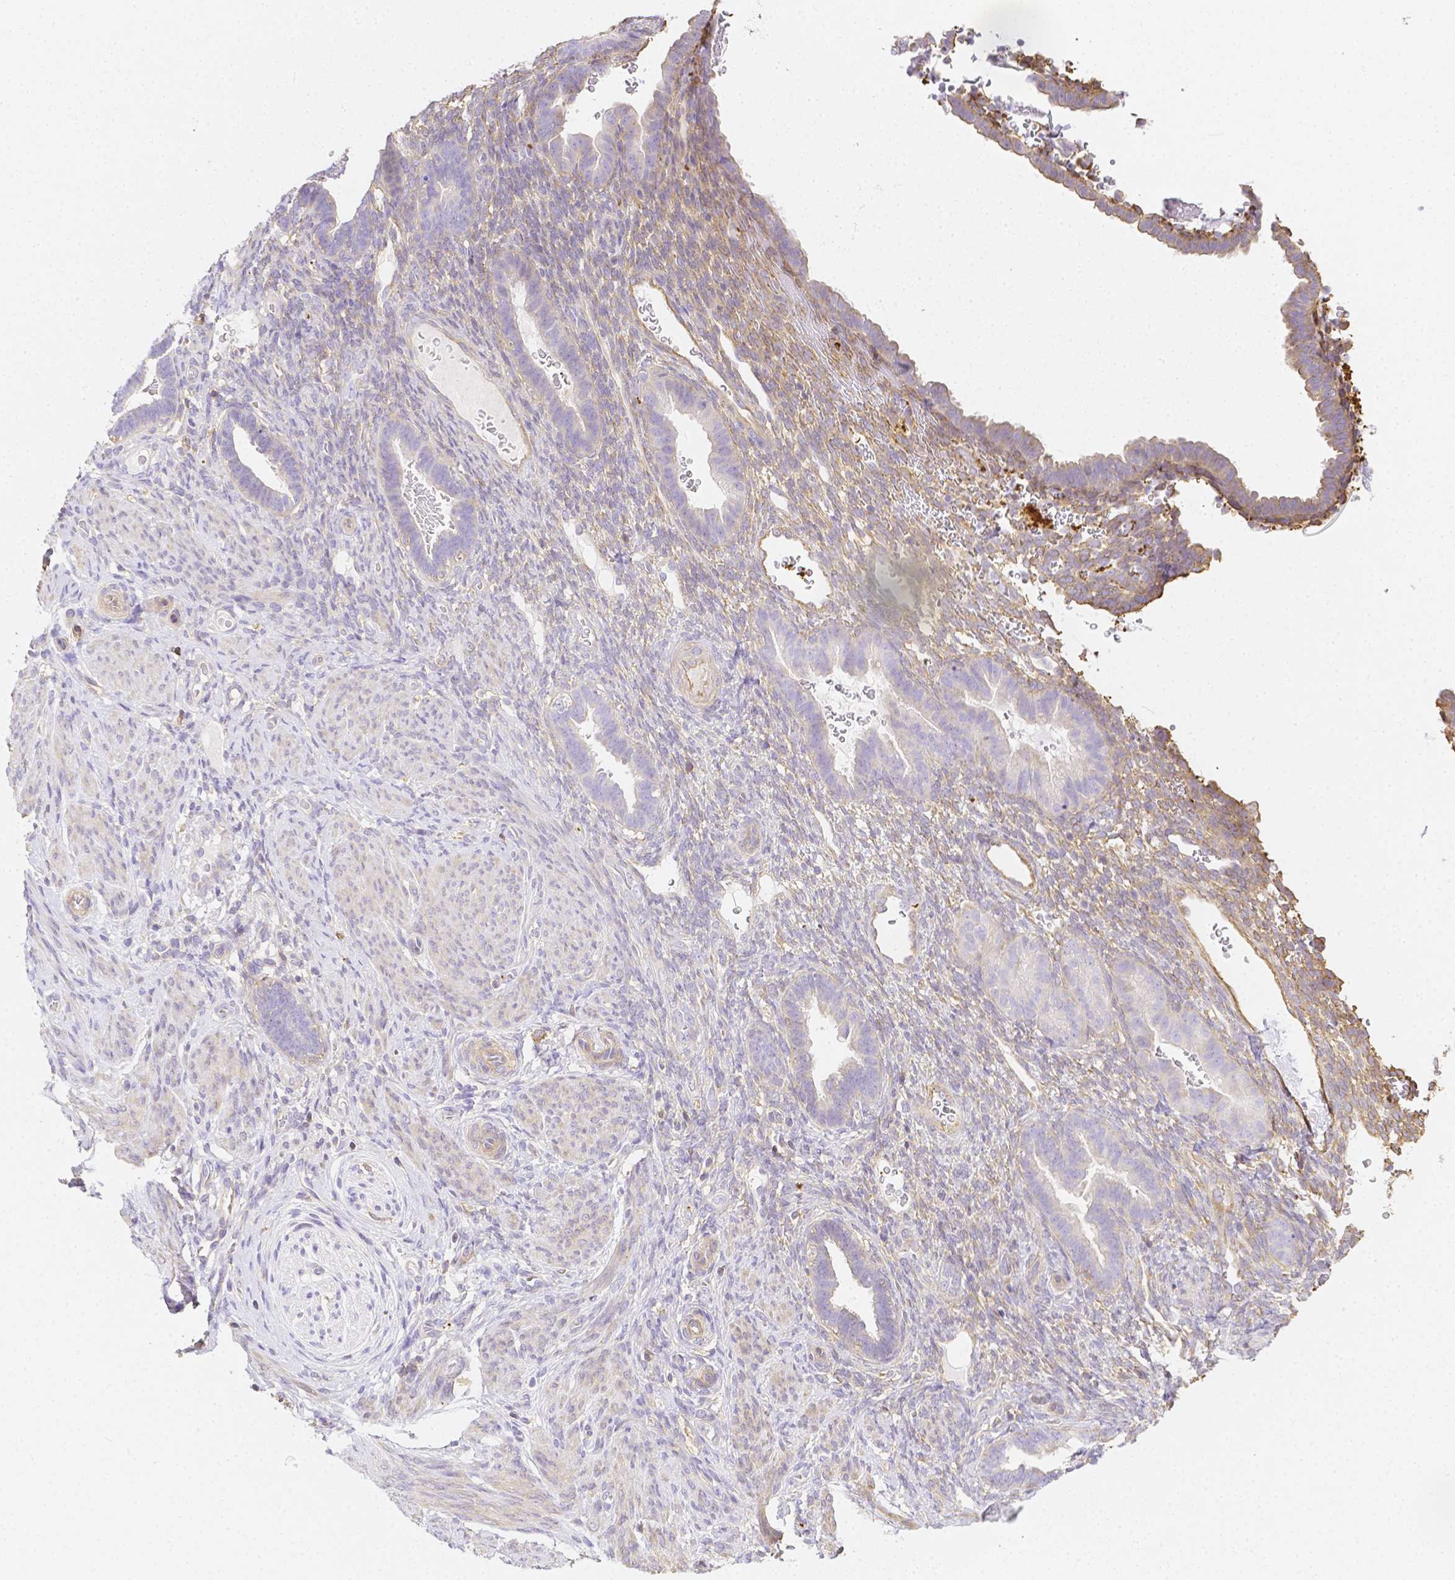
{"staining": {"intensity": "weak", "quantity": "<25%", "location": "cytoplasmic/membranous"}, "tissue": "endometrium", "cell_type": "Cells in endometrial stroma", "image_type": "normal", "snomed": [{"axis": "morphology", "description": "Normal tissue, NOS"}, {"axis": "topography", "description": "Endometrium"}], "caption": "The micrograph shows no significant positivity in cells in endometrial stroma of endometrium. Brightfield microscopy of IHC stained with DAB (brown) and hematoxylin (blue), captured at high magnification.", "gene": "ASAH2B", "patient": {"sex": "female", "age": 34}}